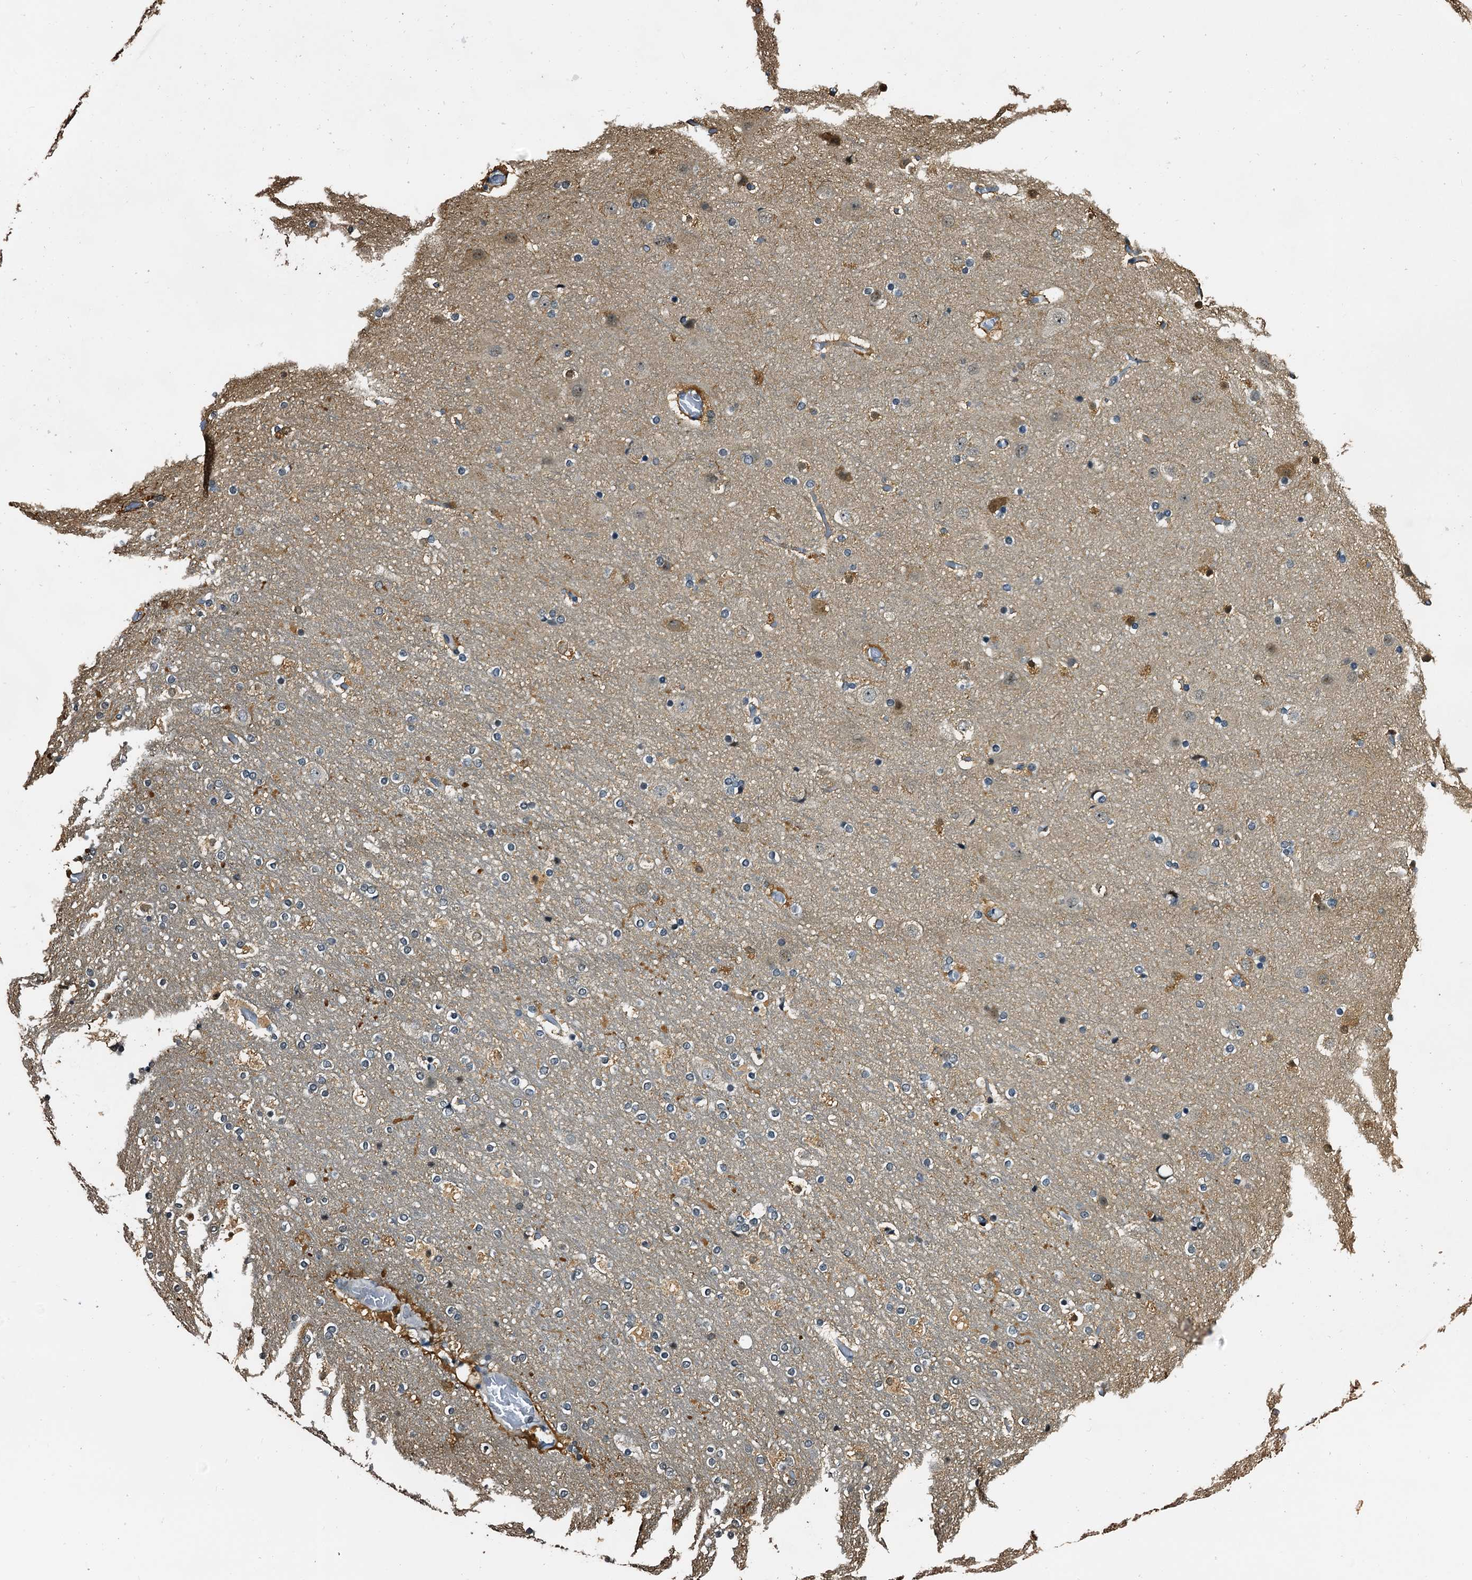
{"staining": {"intensity": "negative", "quantity": "none", "location": "none"}, "tissue": "cerebral cortex", "cell_type": "Endothelial cells", "image_type": "normal", "snomed": [{"axis": "morphology", "description": "Normal tissue, NOS"}, {"axis": "topography", "description": "Cerebral cortex"}], "caption": "The photomicrograph shows no significant positivity in endothelial cells of cerebral cortex. (DAB immunohistochemistry (IHC) visualized using brightfield microscopy, high magnification).", "gene": "FAM222A", "patient": {"sex": "male", "age": 57}}